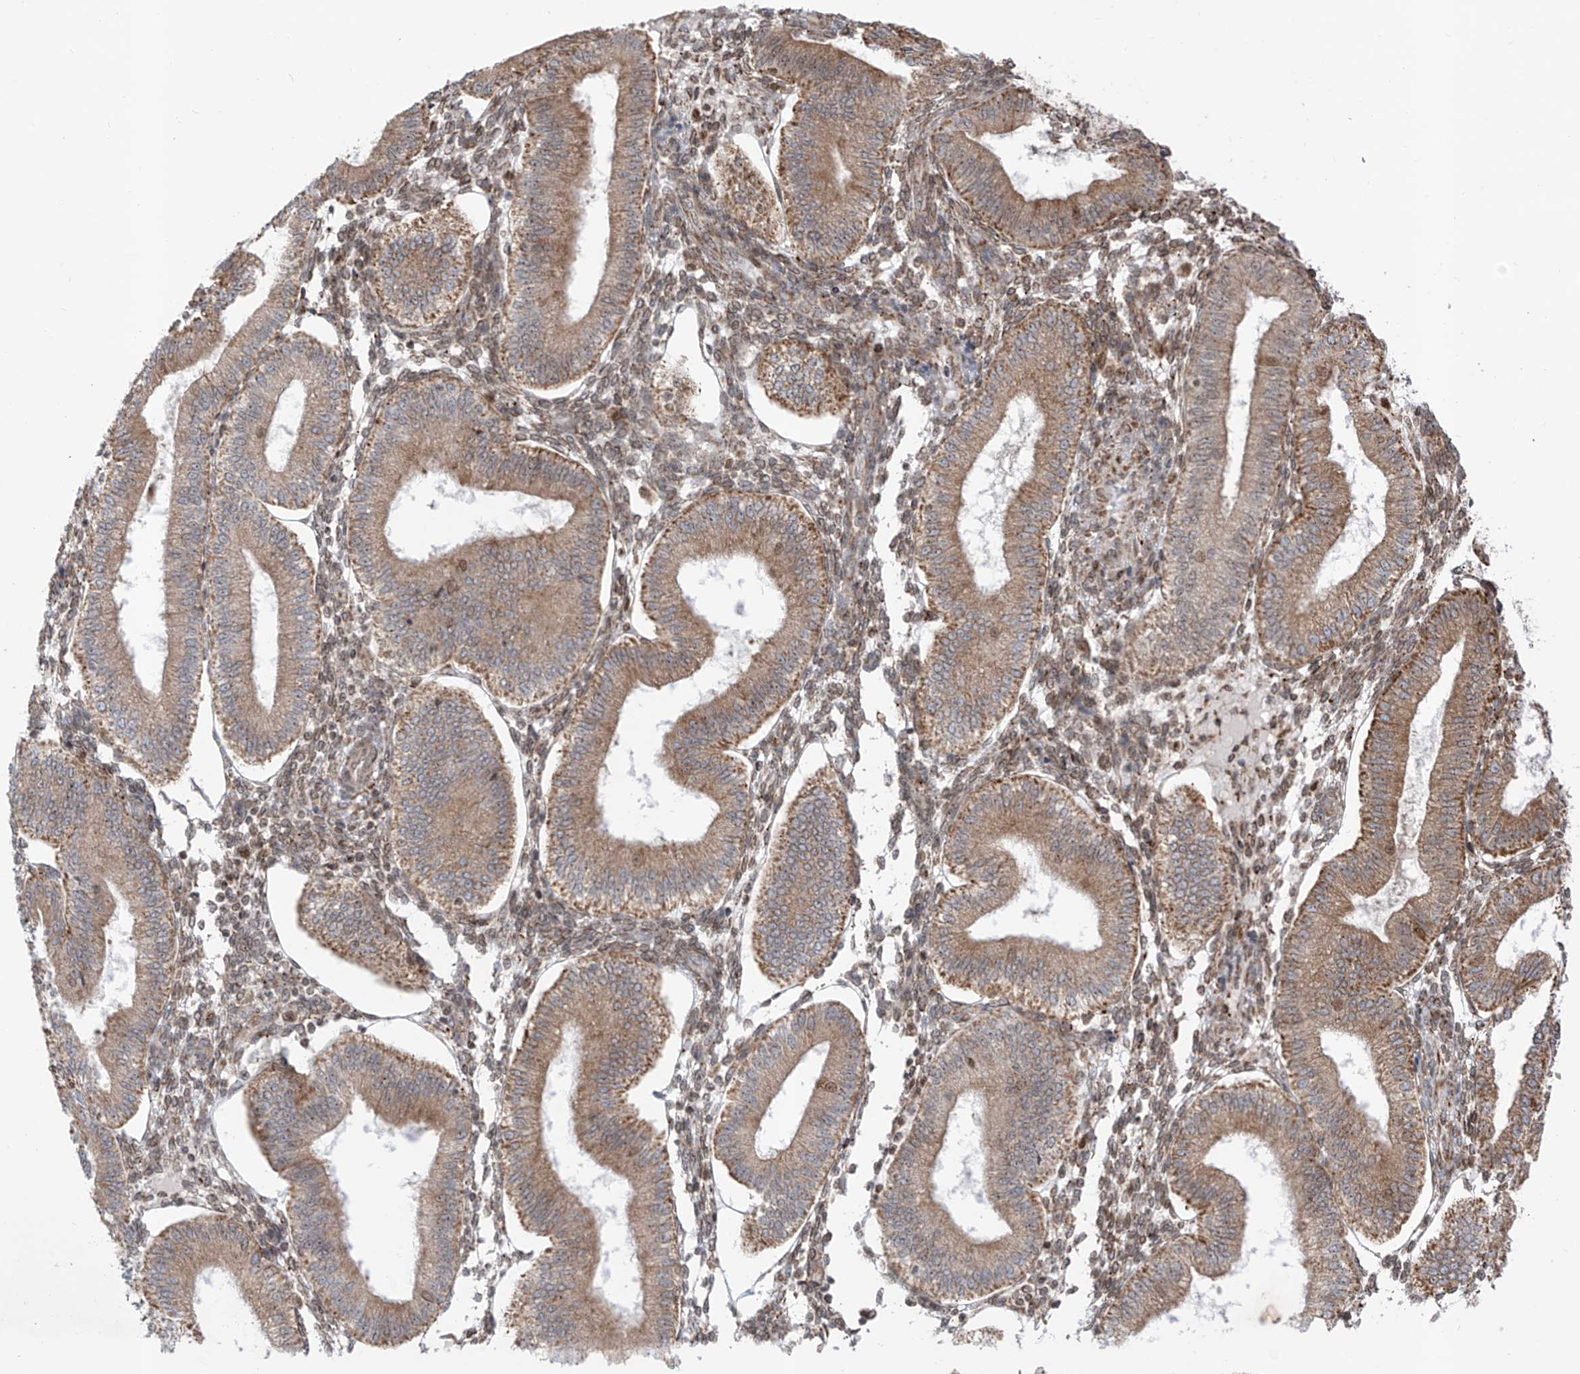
{"staining": {"intensity": "weak", "quantity": "25%-75%", "location": "cytoplasmic/membranous,nuclear"}, "tissue": "endometrium", "cell_type": "Cells in endometrial stroma", "image_type": "normal", "snomed": [{"axis": "morphology", "description": "Normal tissue, NOS"}, {"axis": "topography", "description": "Endometrium"}], "caption": "This micrograph shows IHC staining of normal human endometrium, with low weak cytoplasmic/membranous,nuclear expression in about 25%-75% of cells in endometrial stroma.", "gene": "ZBTB8A", "patient": {"sex": "female", "age": 39}}